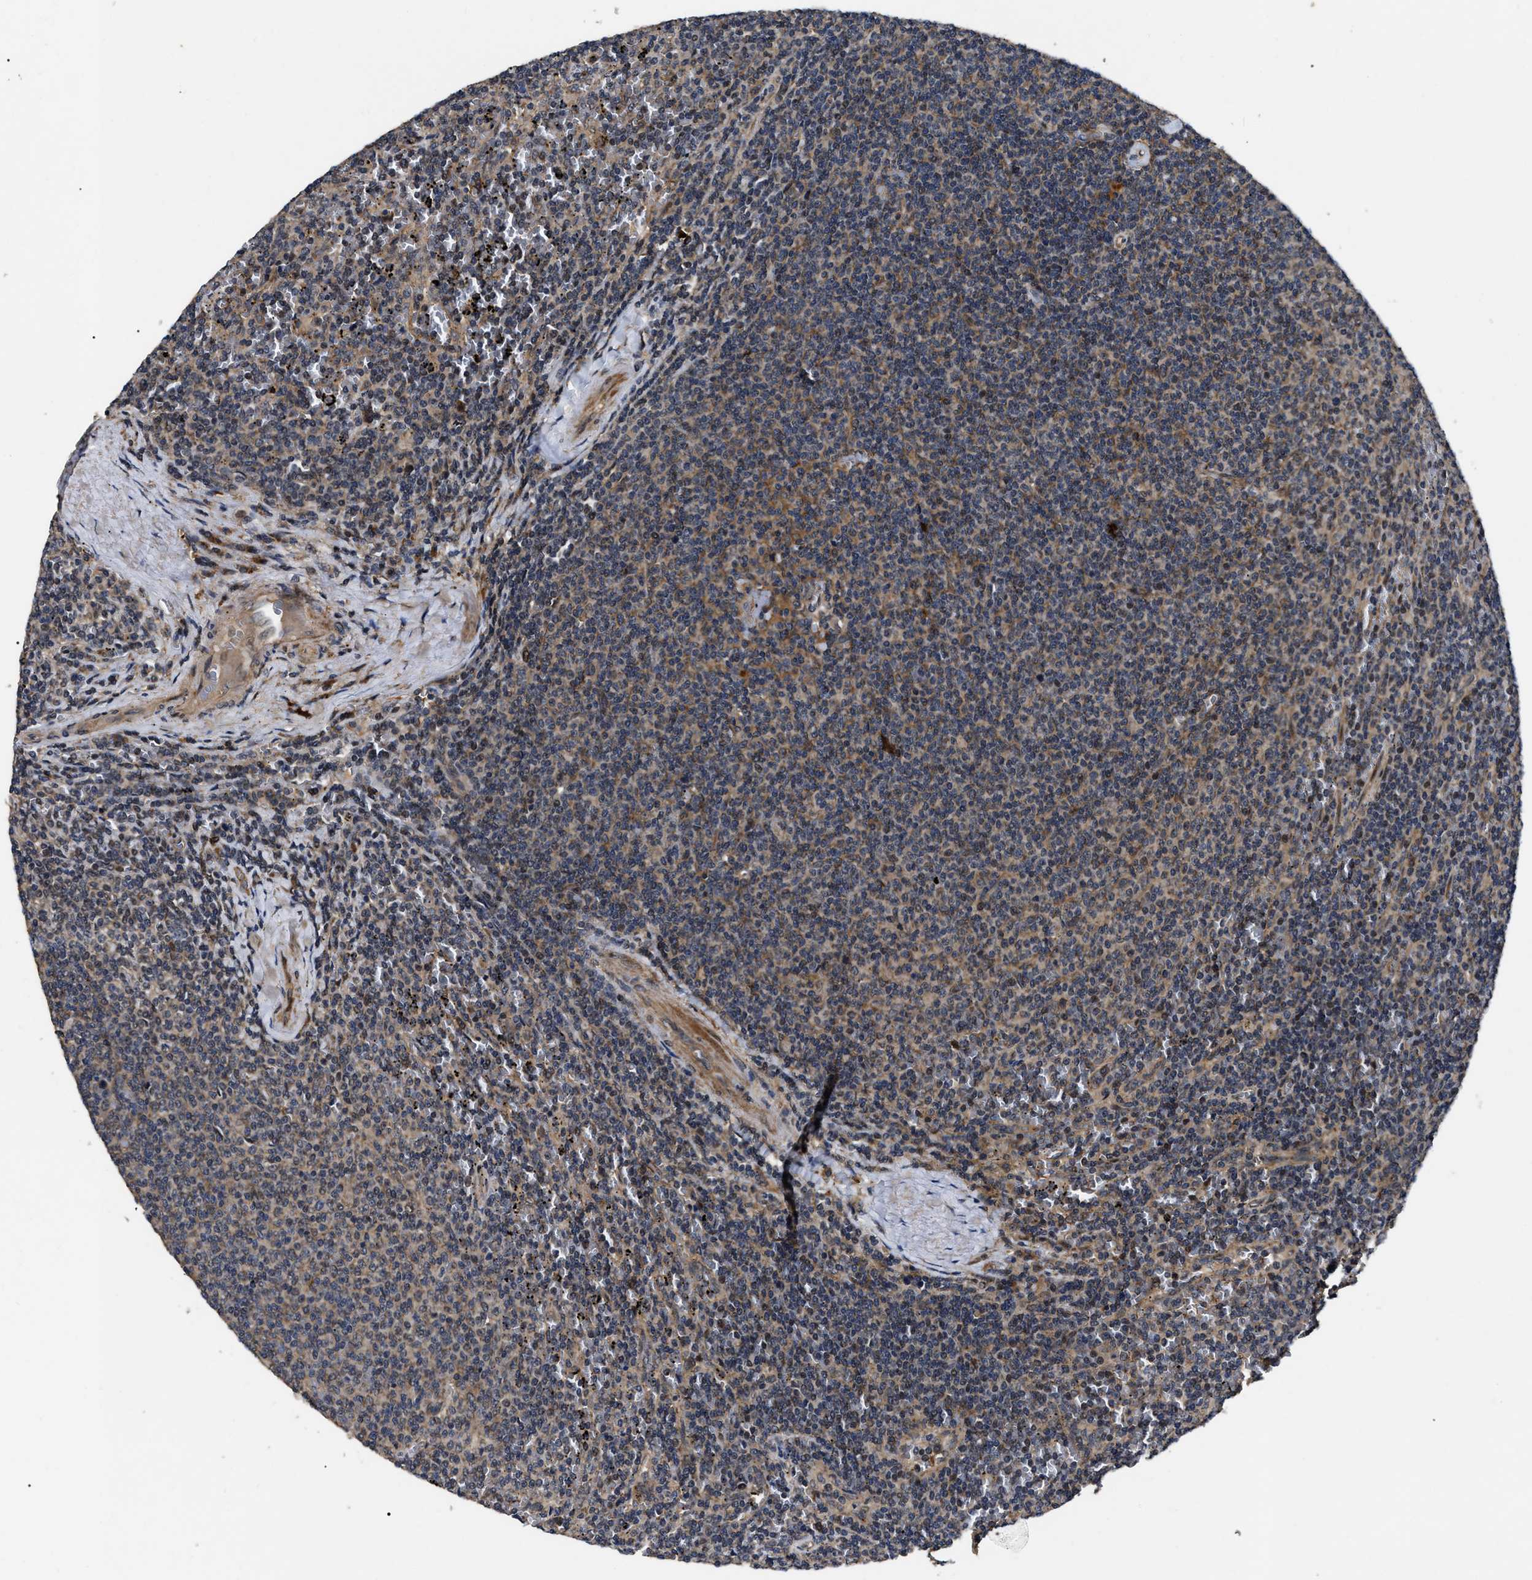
{"staining": {"intensity": "moderate", "quantity": "25%-75%", "location": "cytoplasmic/membranous"}, "tissue": "lymphoma", "cell_type": "Tumor cells", "image_type": "cancer", "snomed": [{"axis": "morphology", "description": "Malignant lymphoma, non-Hodgkin's type, Low grade"}, {"axis": "topography", "description": "Spleen"}], "caption": "Malignant lymphoma, non-Hodgkin's type (low-grade) tissue demonstrates moderate cytoplasmic/membranous expression in about 25%-75% of tumor cells, visualized by immunohistochemistry. (brown staining indicates protein expression, while blue staining denotes nuclei).", "gene": "PPWD1", "patient": {"sex": "female", "age": 50}}